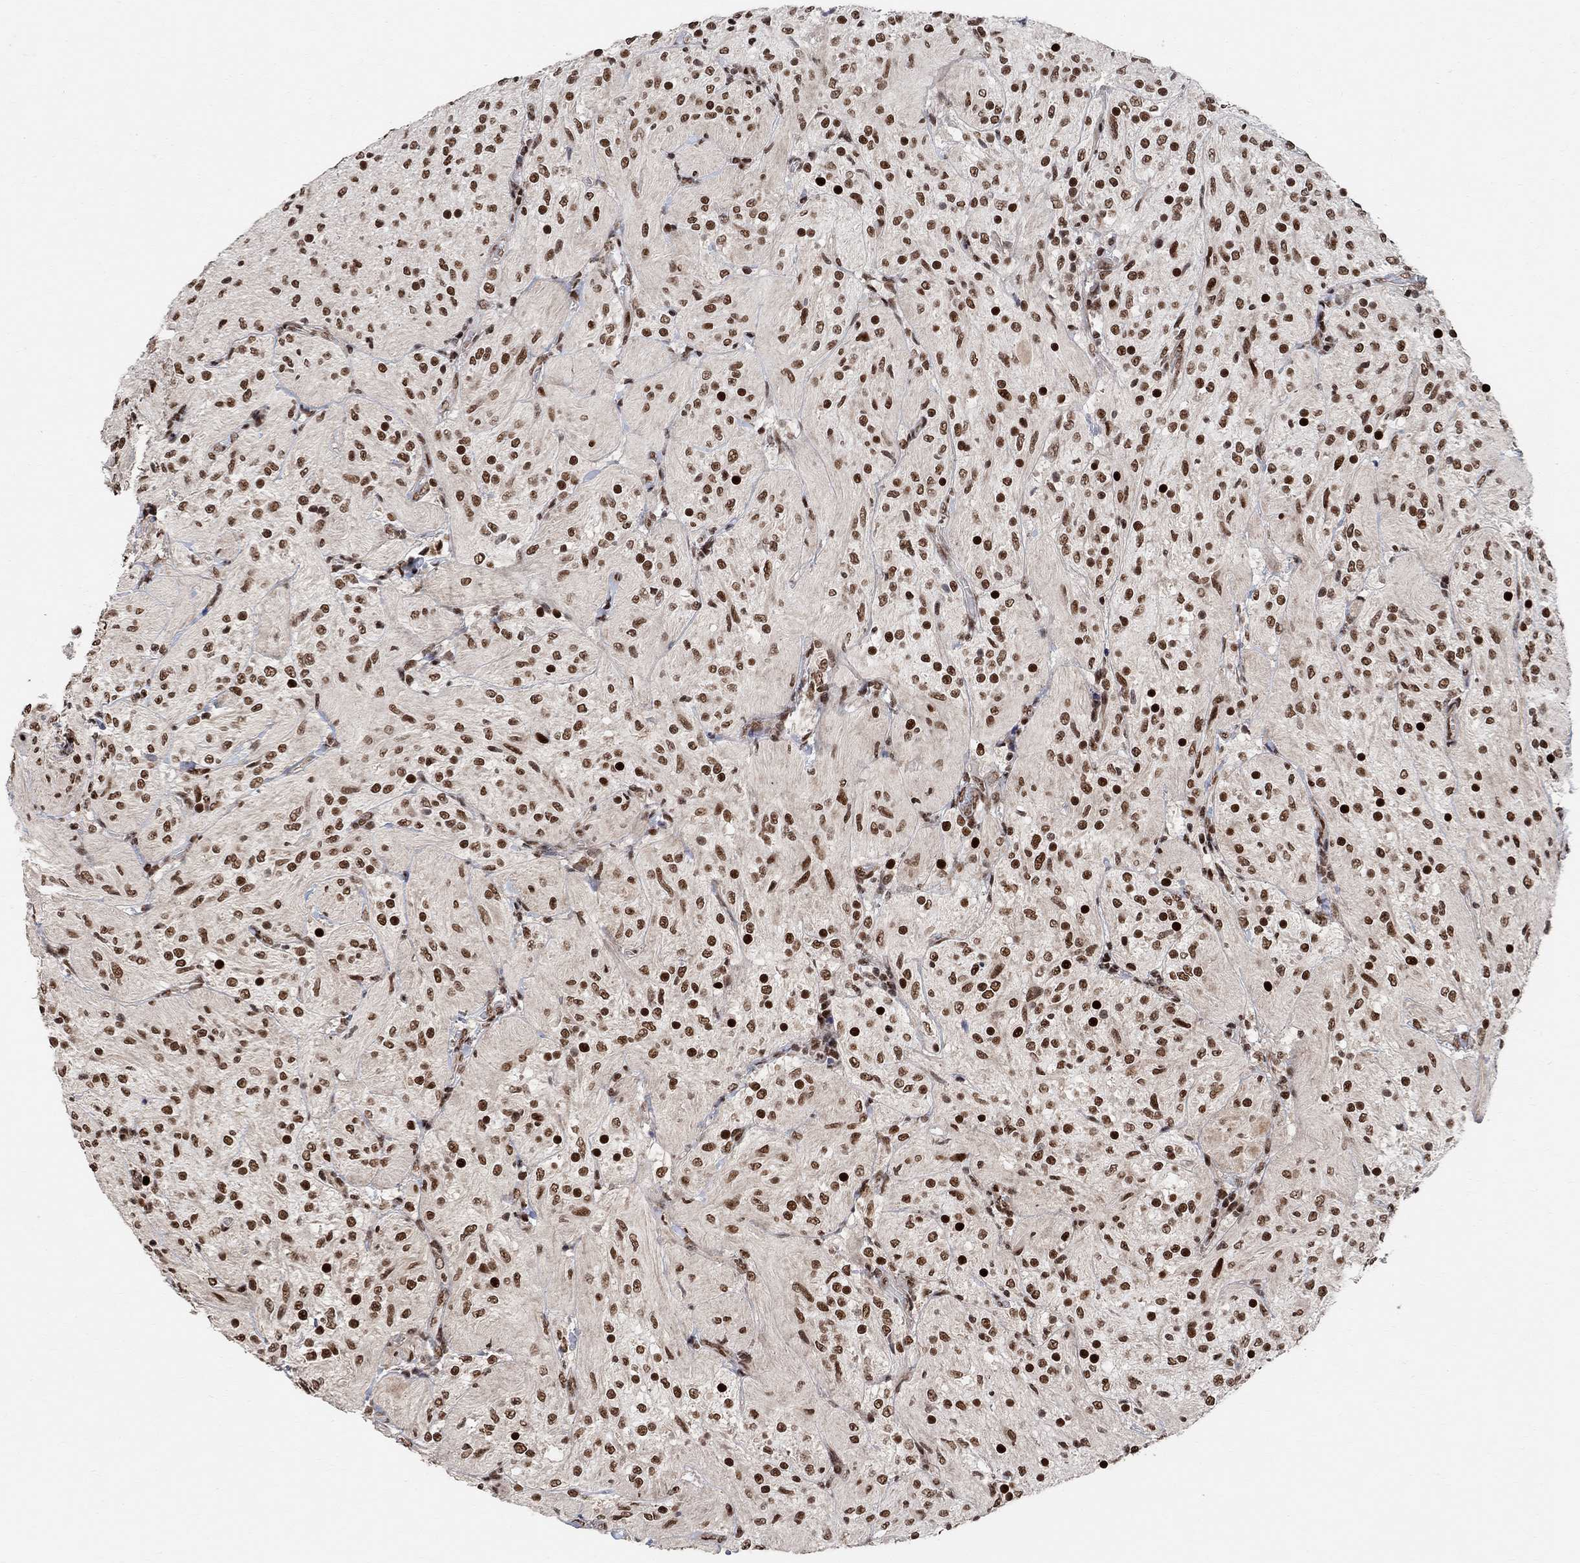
{"staining": {"intensity": "strong", "quantity": ">75%", "location": "nuclear"}, "tissue": "glioma", "cell_type": "Tumor cells", "image_type": "cancer", "snomed": [{"axis": "morphology", "description": "Glioma, malignant, Low grade"}, {"axis": "topography", "description": "Brain"}], "caption": "Malignant glioma (low-grade) stained with a brown dye shows strong nuclear positive staining in about >75% of tumor cells.", "gene": "E4F1", "patient": {"sex": "male", "age": 3}}